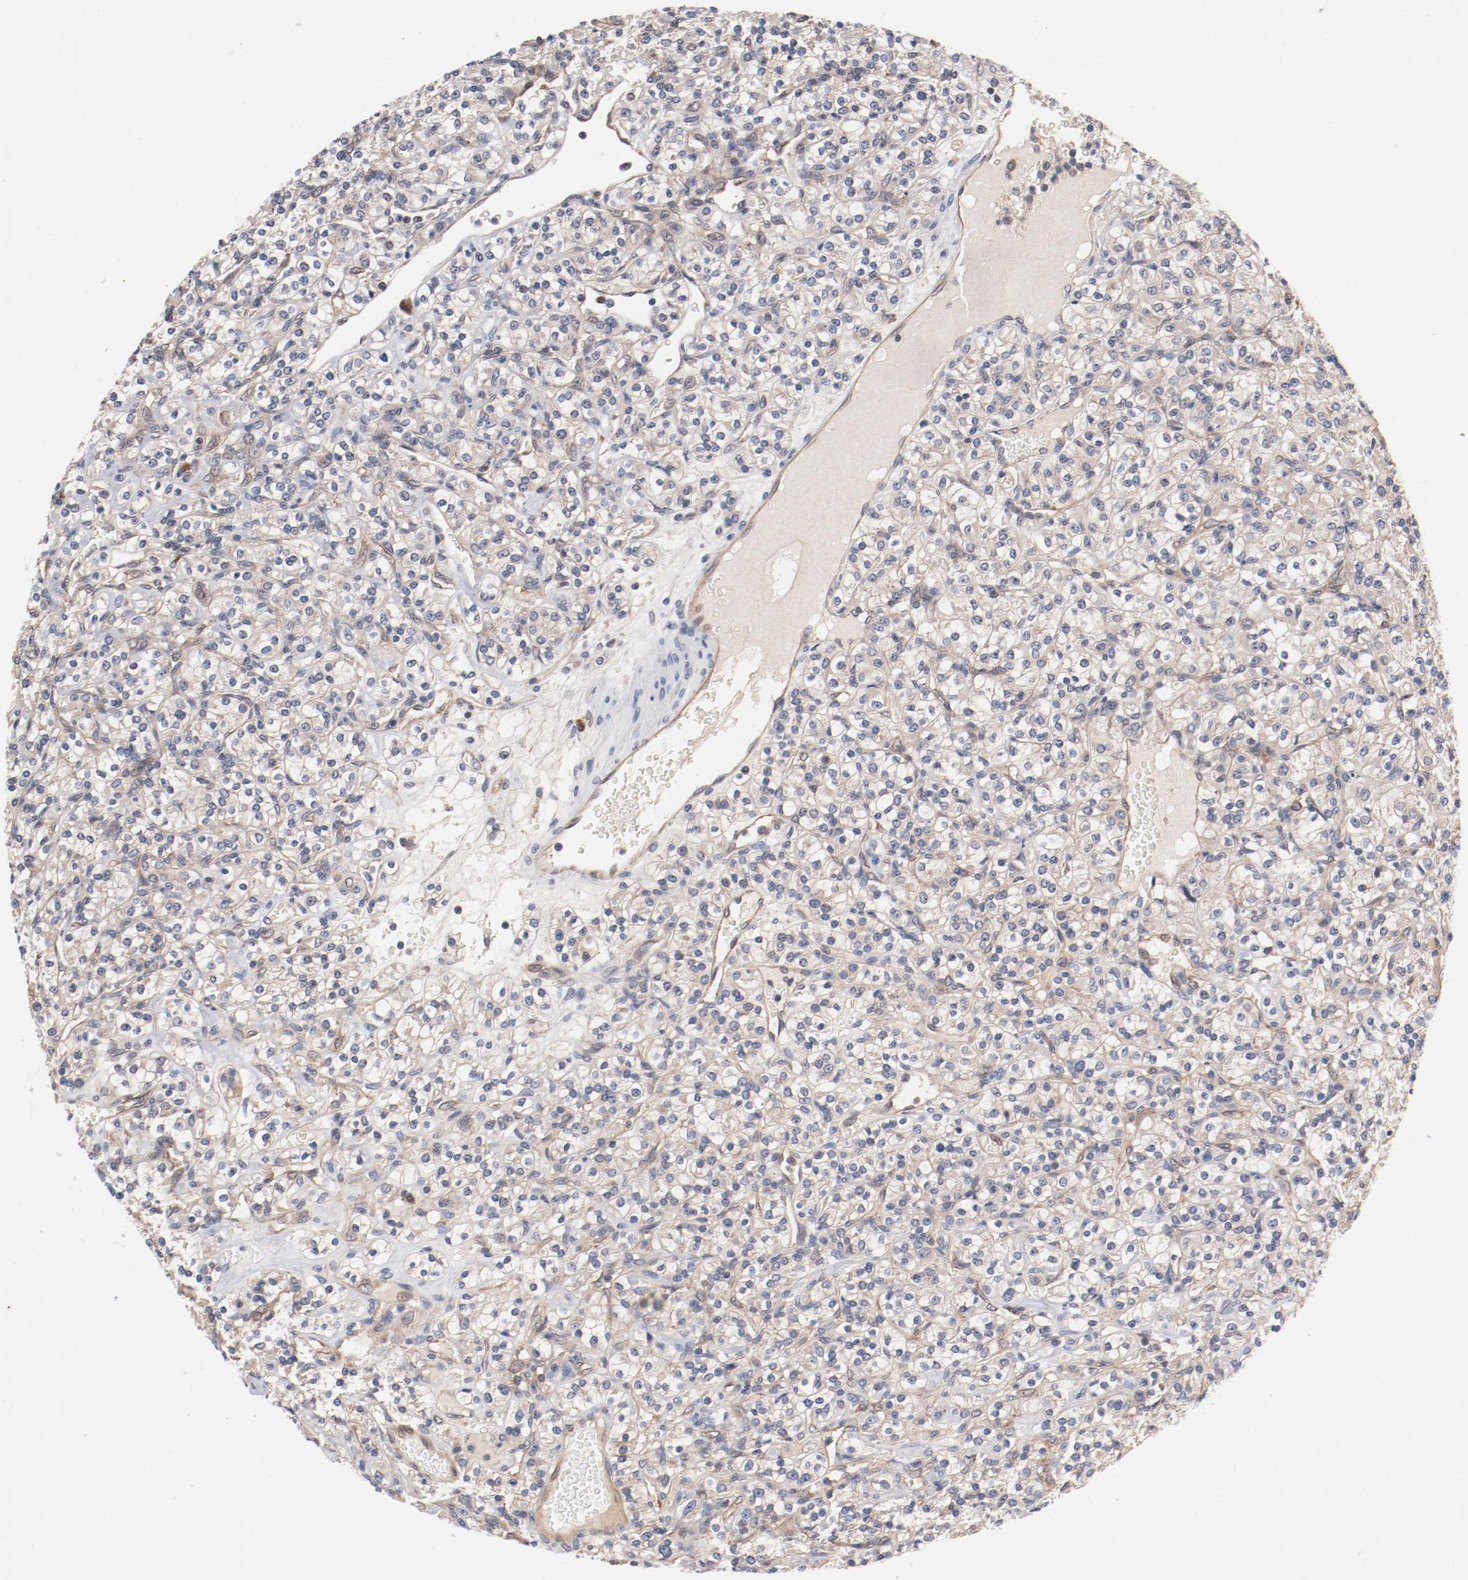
{"staining": {"intensity": "negative", "quantity": "none", "location": "none"}, "tissue": "renal cancer", "cell_type": "Tumor cells", "image_type": "cancer", "snomed": [{"axis": "morphology", "description": "Adenocarcinoma, NOS"}, {"axis": "topography", "description": "Kidney"}], "caption": "Human renal cancer (adenocarcinoma) stained for a protein using immunohistochemistry demonstrates no positivity in tumor cells.", "gene": "PITPNM2", "patient": {"sex": "male", "age": 77}}